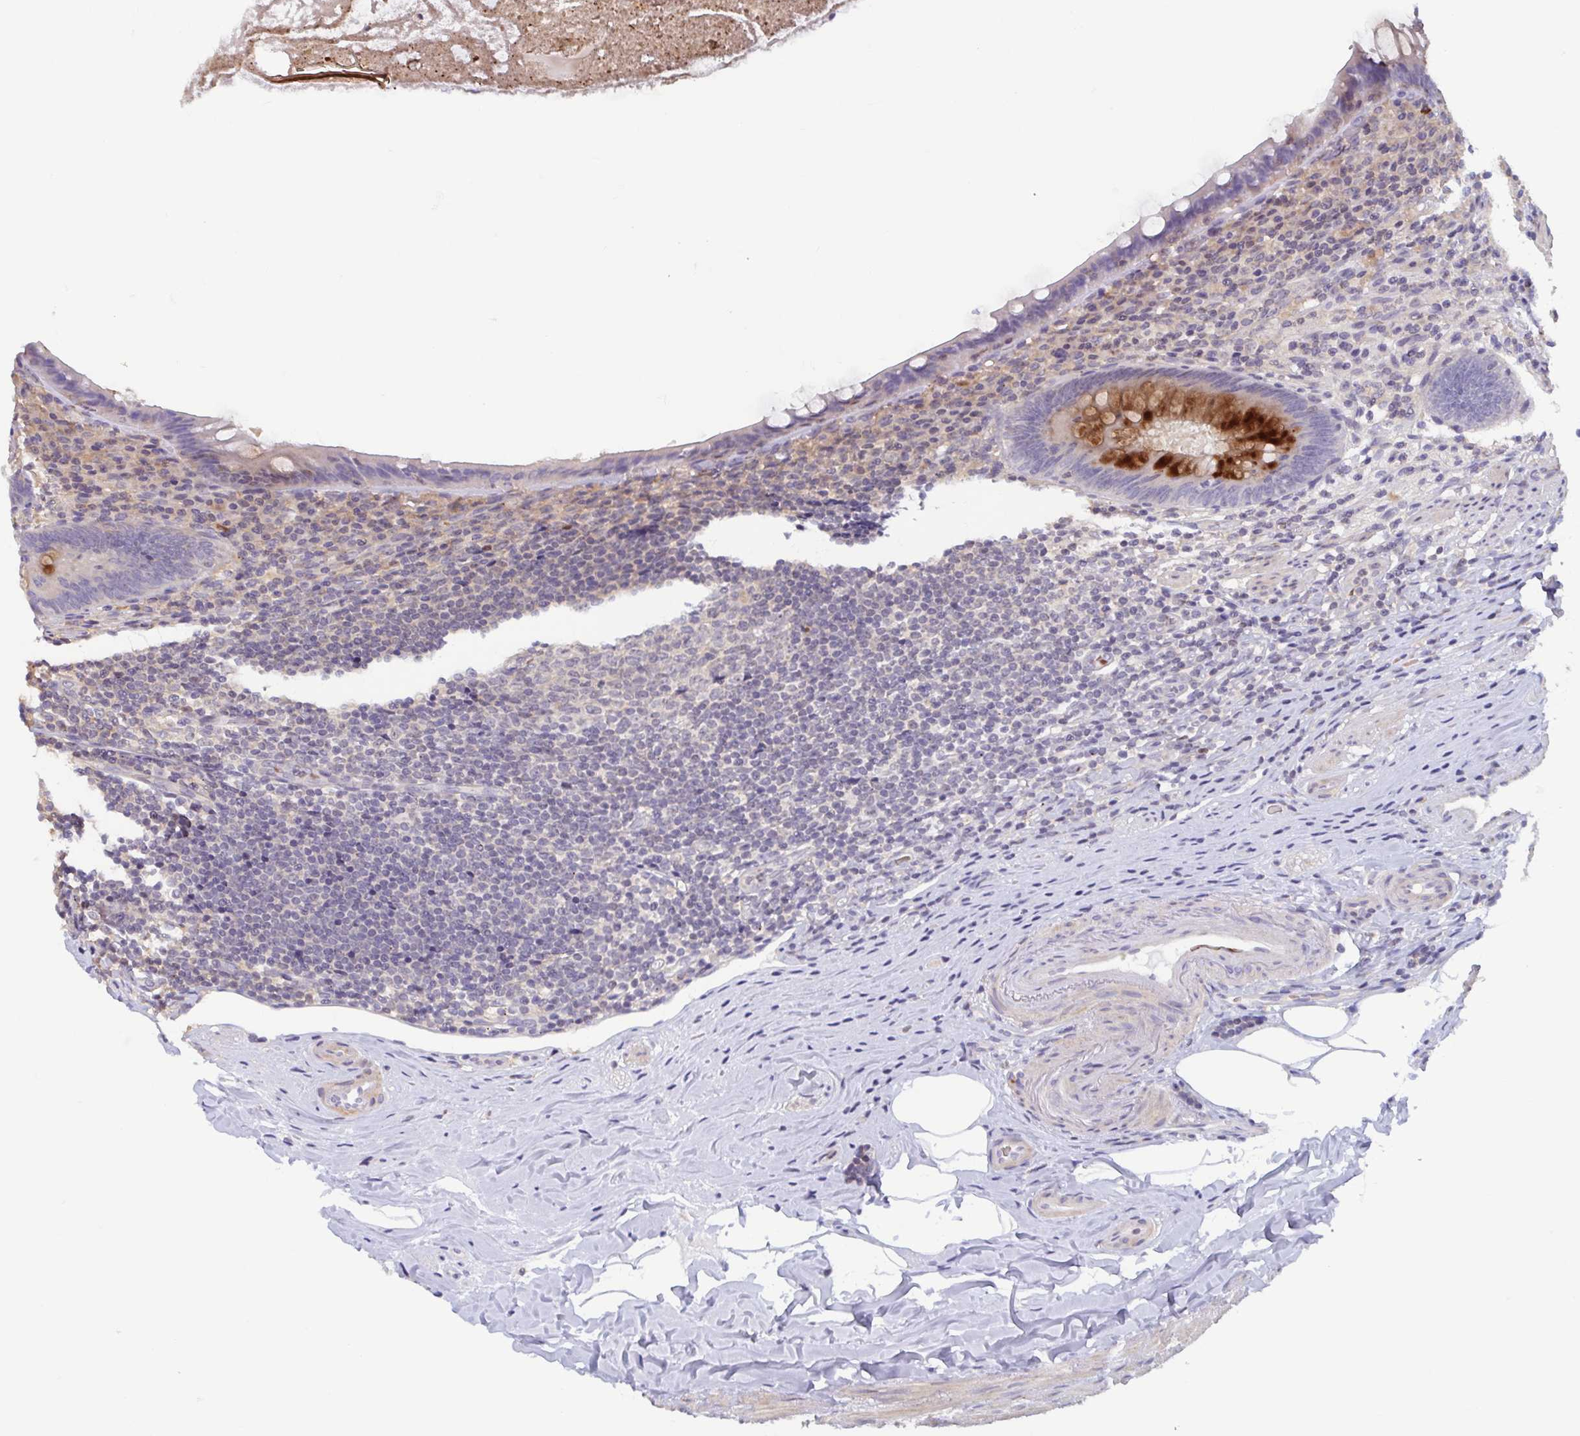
{"staining": {"intensity": "strong", "quantity": "<25%", "location": "cytoplasmic/membranous"}, "tissue": "appendix", "cell_type": "Glandular cells", "image_type": "normal", "snomed": [{"axis": "morphology", "description": "Normal tissue, NOS"}, {"axis": "topography", "description": "Appendix"}], "caption": "This image displays IHC staining of unremarkable human appendix, with medium strong cytoplasmic/membranous staining in approximately <25% of glandular cells.", "gene": "LRRC38", "patient": {"sex": "male", "age": 47}}